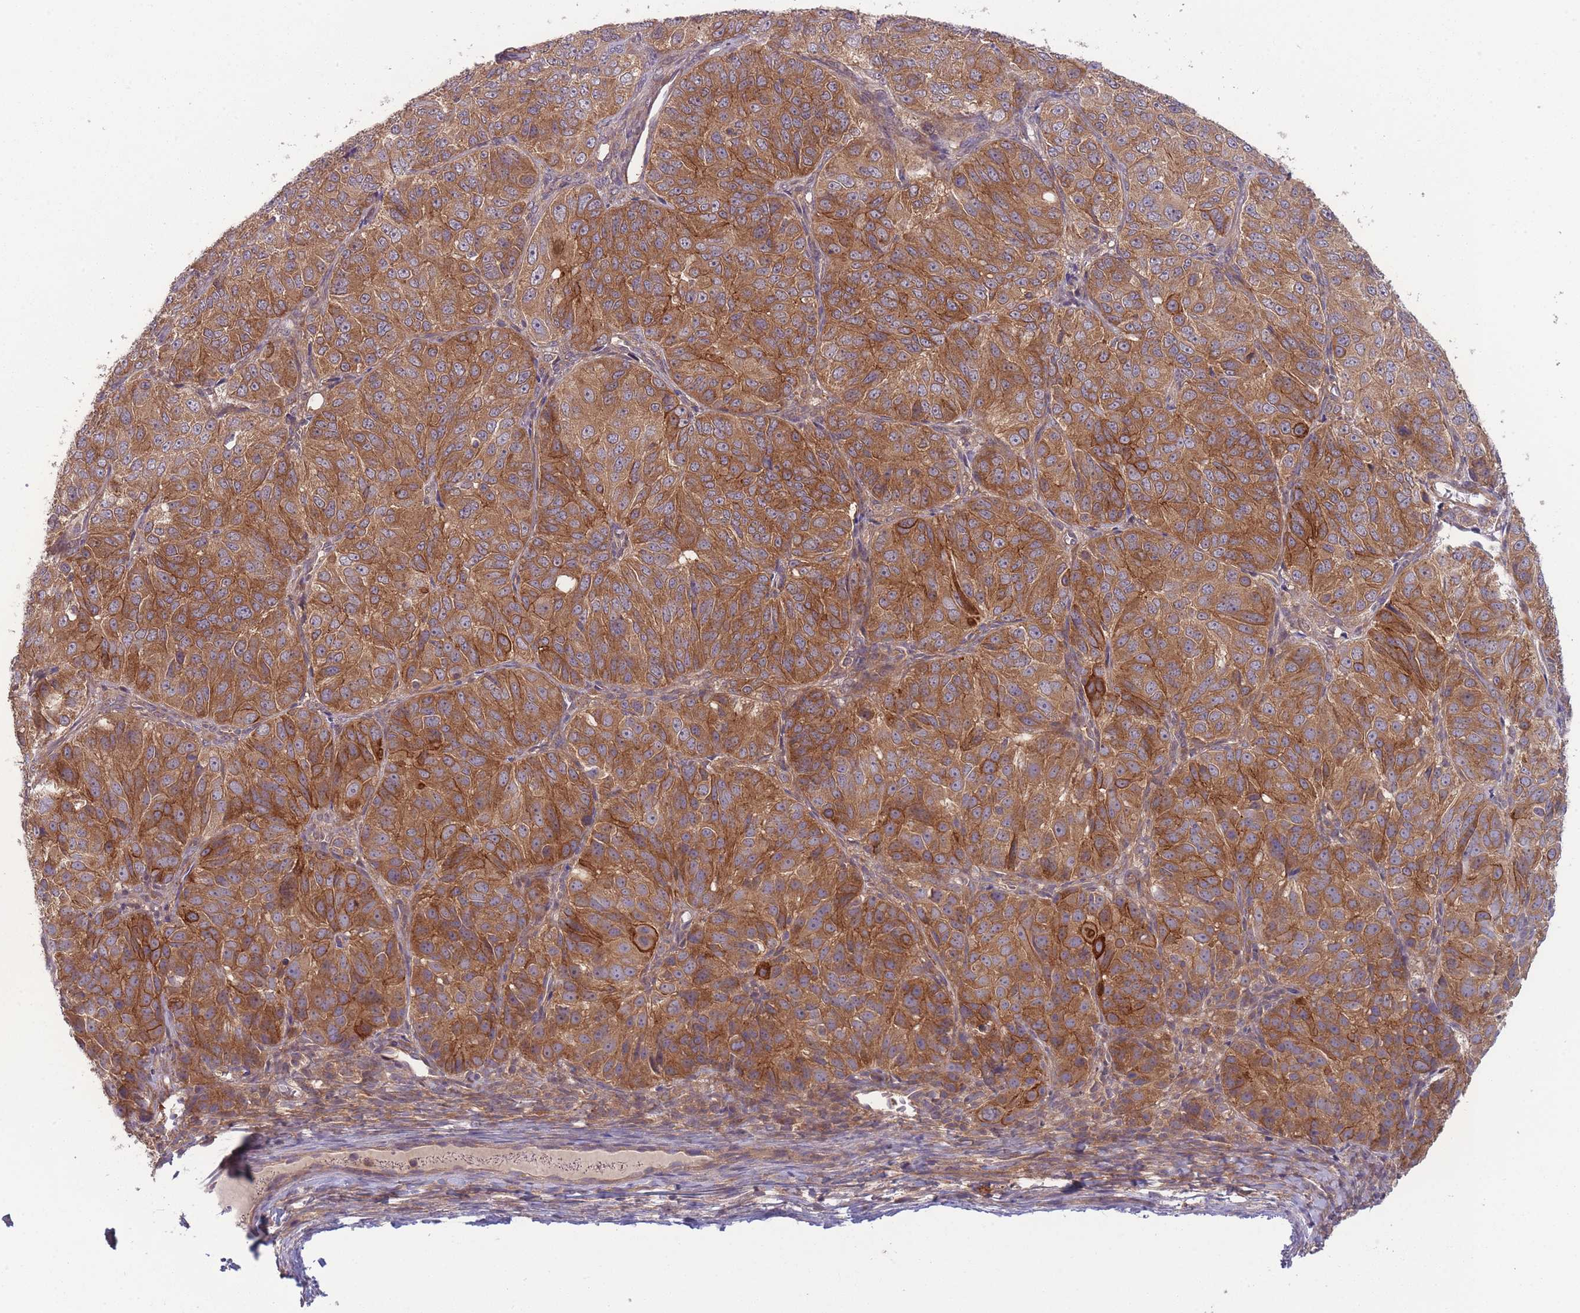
{"staining": {"intensity": "moderate", "quantity": ">75%", "location": "cytoplasmic/membranous"}, "tissue": "ovarian cancer", "cell_type": "Tumor cells", "image_type": "cancer", "snomed": [{"axis": "morphology", "description": "Carcinoma, endometroid"}, {"axis": "topography", "description": "Ovary"}], "caption": "Protein analysis of ovarian cancer (endometroid carcinoma) tissue reveals moderate cytoplasmic/membranous positivity in approximately >75% of tumor cells.", "gene": "PFDN6", "patient": {"sex": "female", "age": 51}}